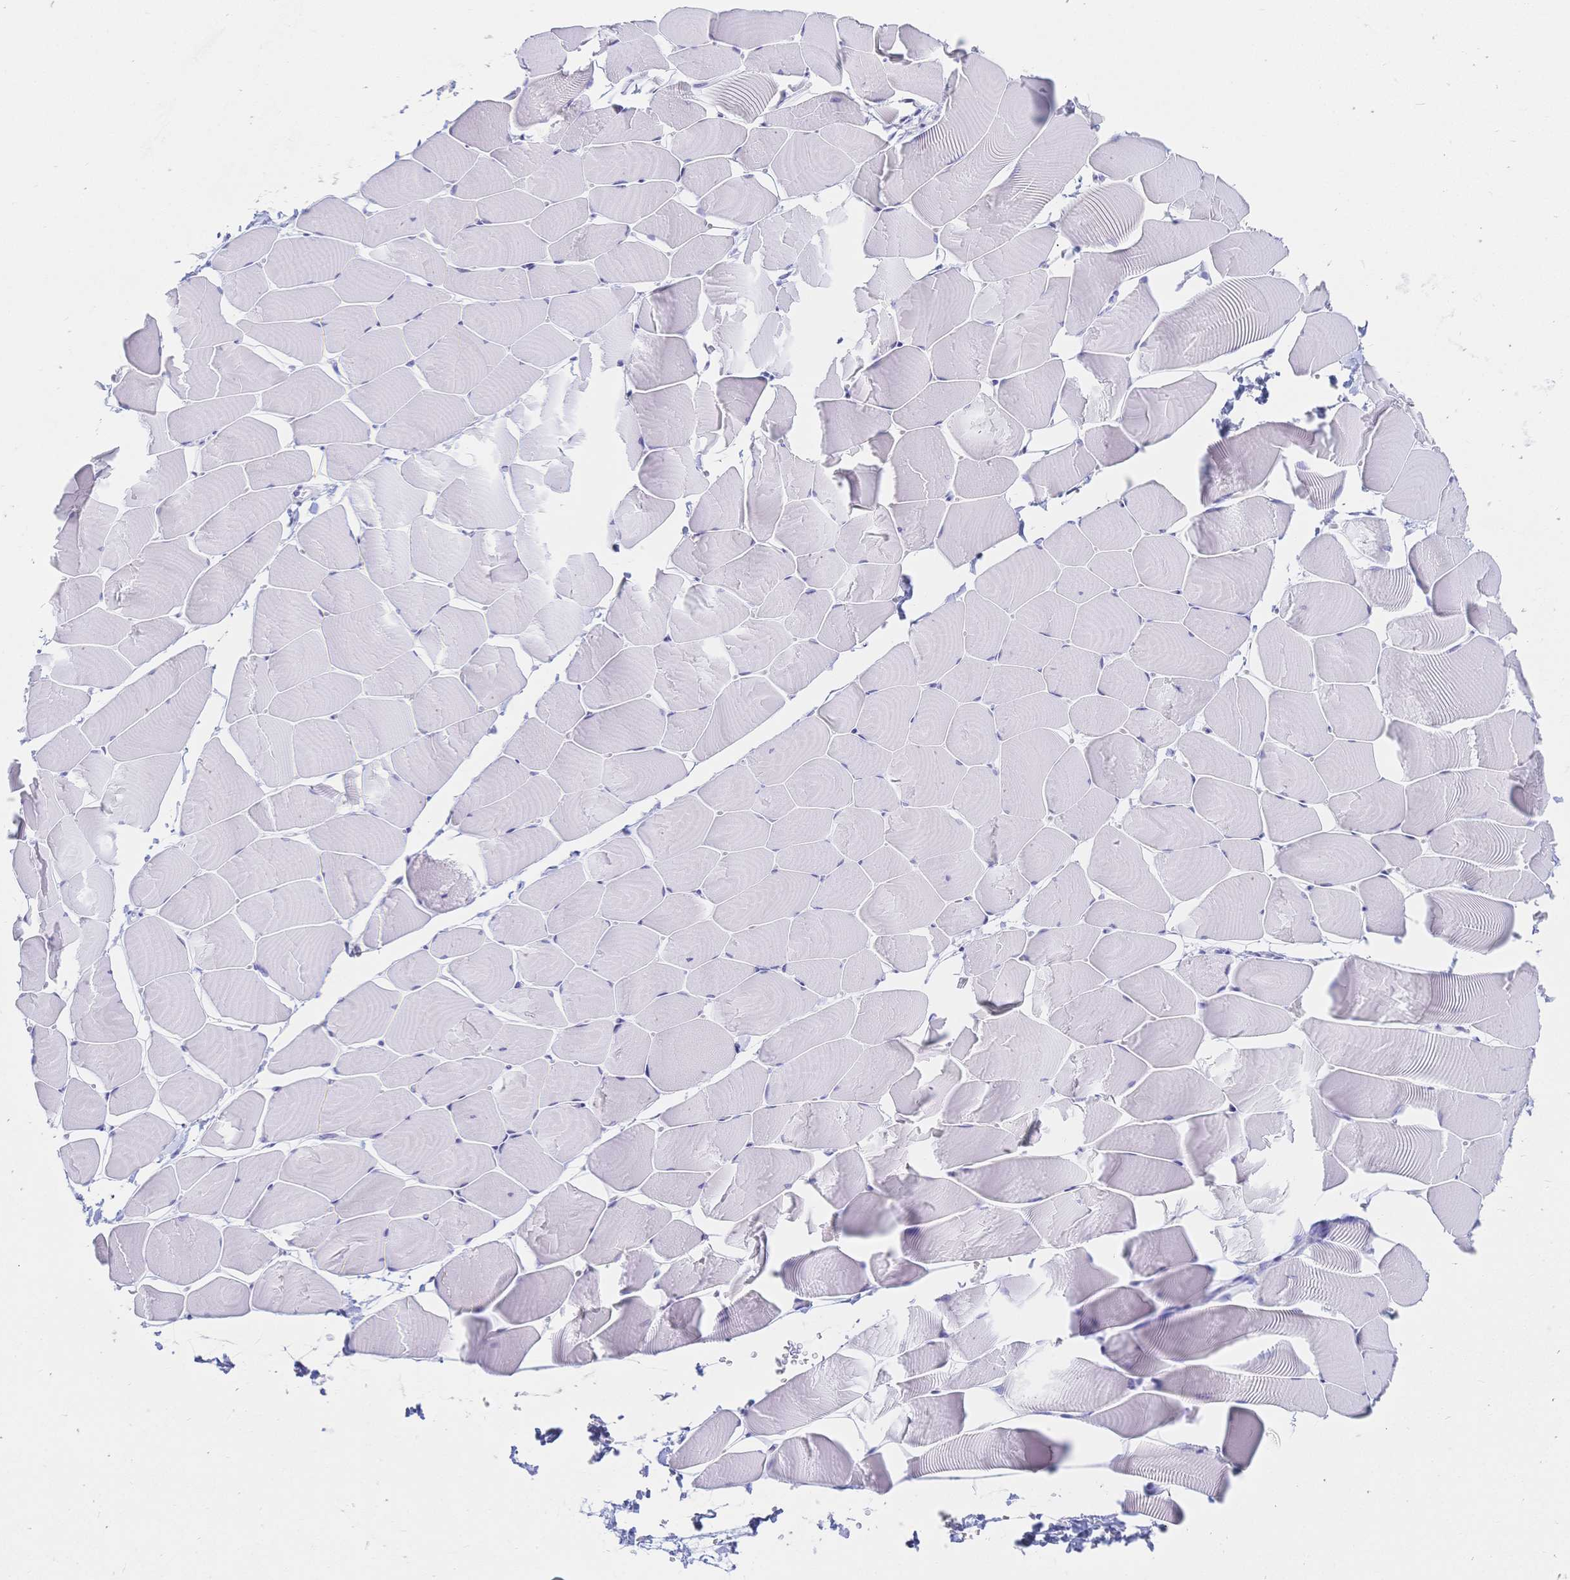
{"staining": {"intensity": "negative", "quantity": "none", "location": "none"}, "tissue": "skeletal muscle", "cell_type": "Myocytes", "image_type": "normal", "snomed": [{"axis": "morphology", "description": "Normal tissue, NOS"}, {"axis": "topography", "description": "Skeletal muscle"}], "caption": "Immunohistochemistry (IHC) photomicrograph of normal skeletal muscle: skeletal muscle stained with DAB (3,3'-diaminobenzidine) exhibits no significant protein positivity in myocytes.", "gene": "MEP1B", "patient": {"sex": "male", "age": 25}}